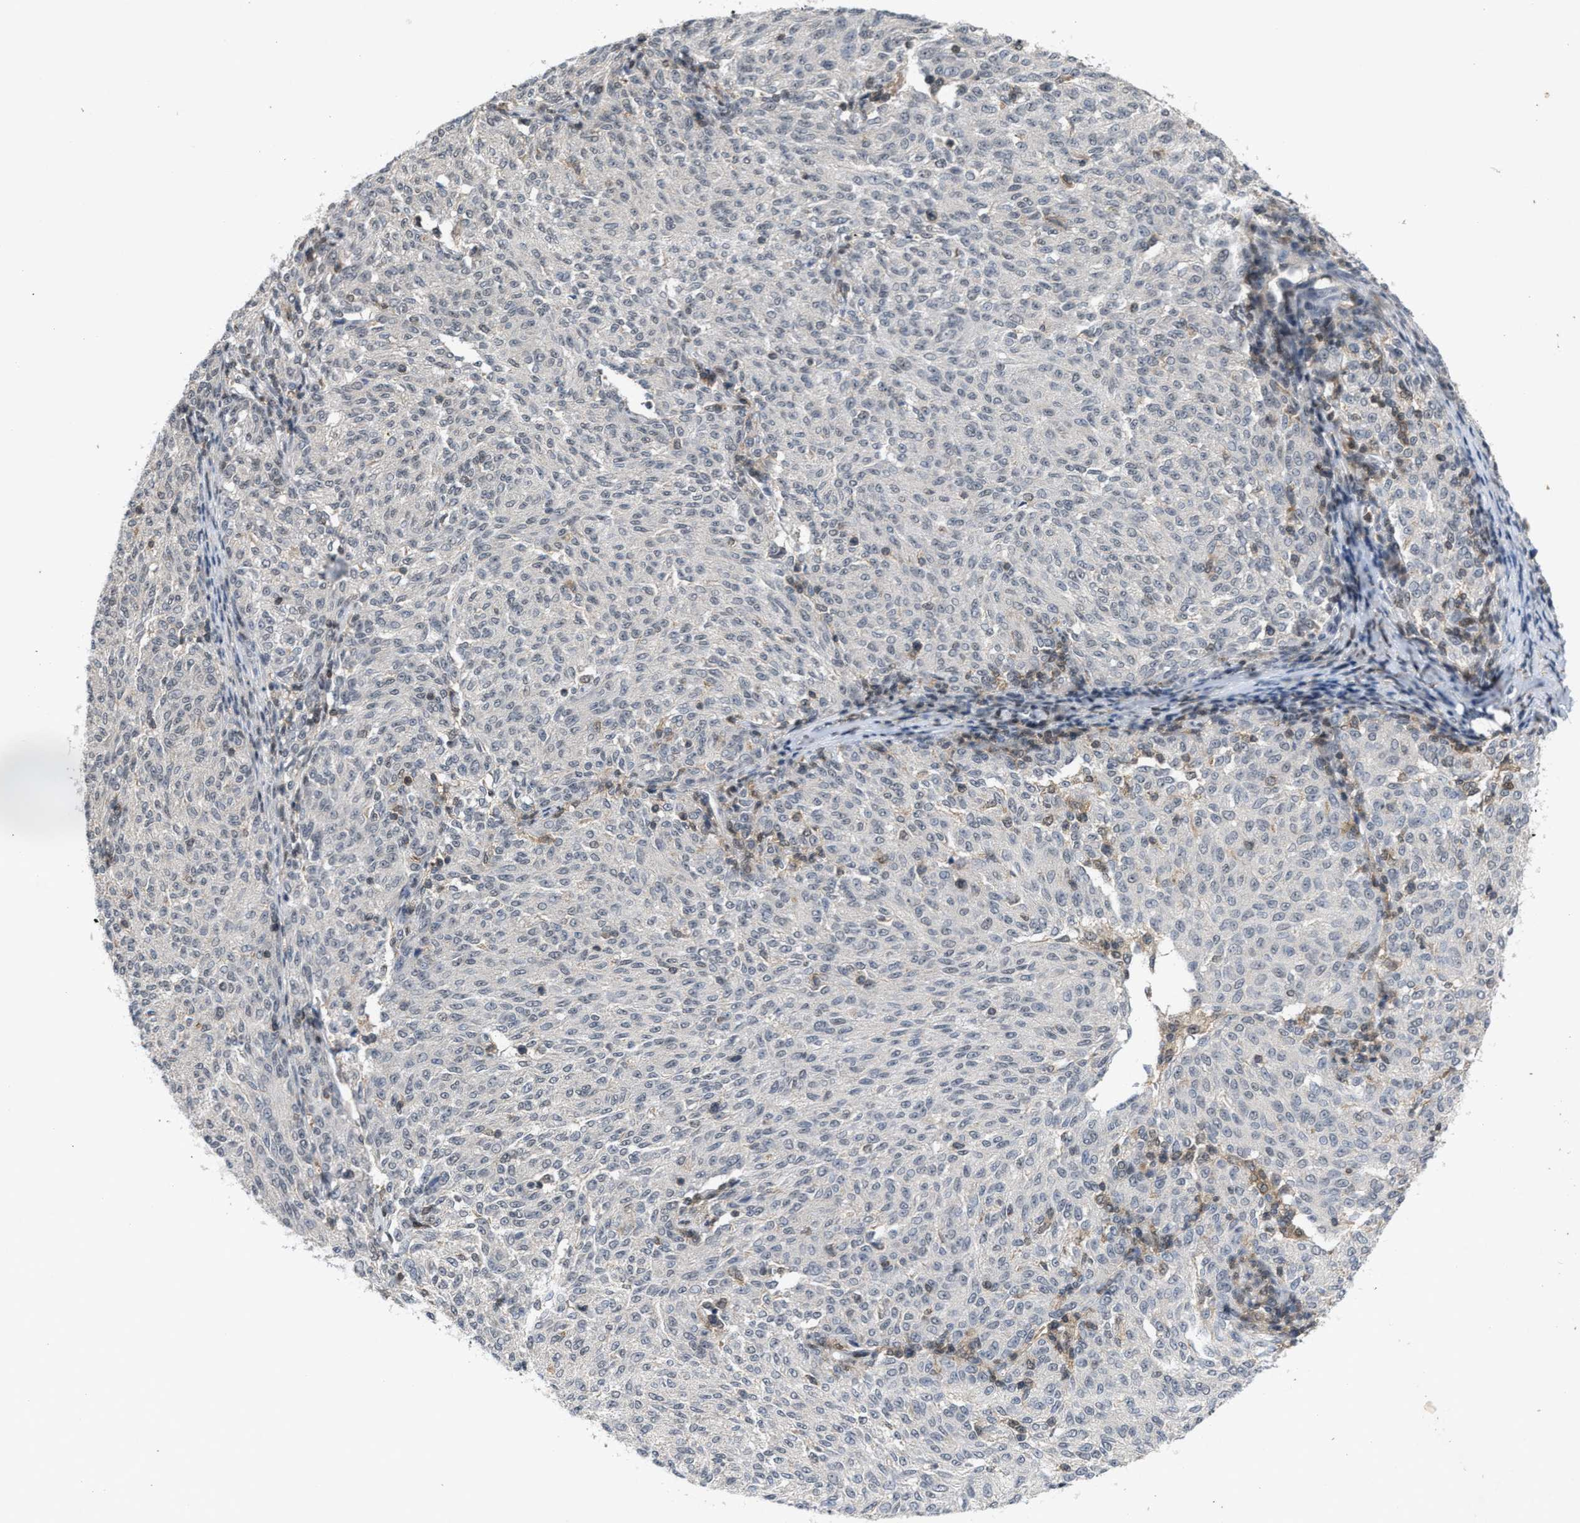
{"staining": {"intensity": "negative", "quantity": "none", "location": "none"}, "tissue": "melanoma", "cell_type": "Tumor cells", "image_type": "cancer", "snomed": [{"axis": "morphology", "description": "Malignant melanoma, NOS"}, {"axis": "topography", "description": "Skin"}], "caption": "This is a histopathology image of immunohistochemistry staining of melanoma, which shows no positivity in tumor cells.", "gene": "FGD3", "patient": {"sex": "female", "age": 72}}